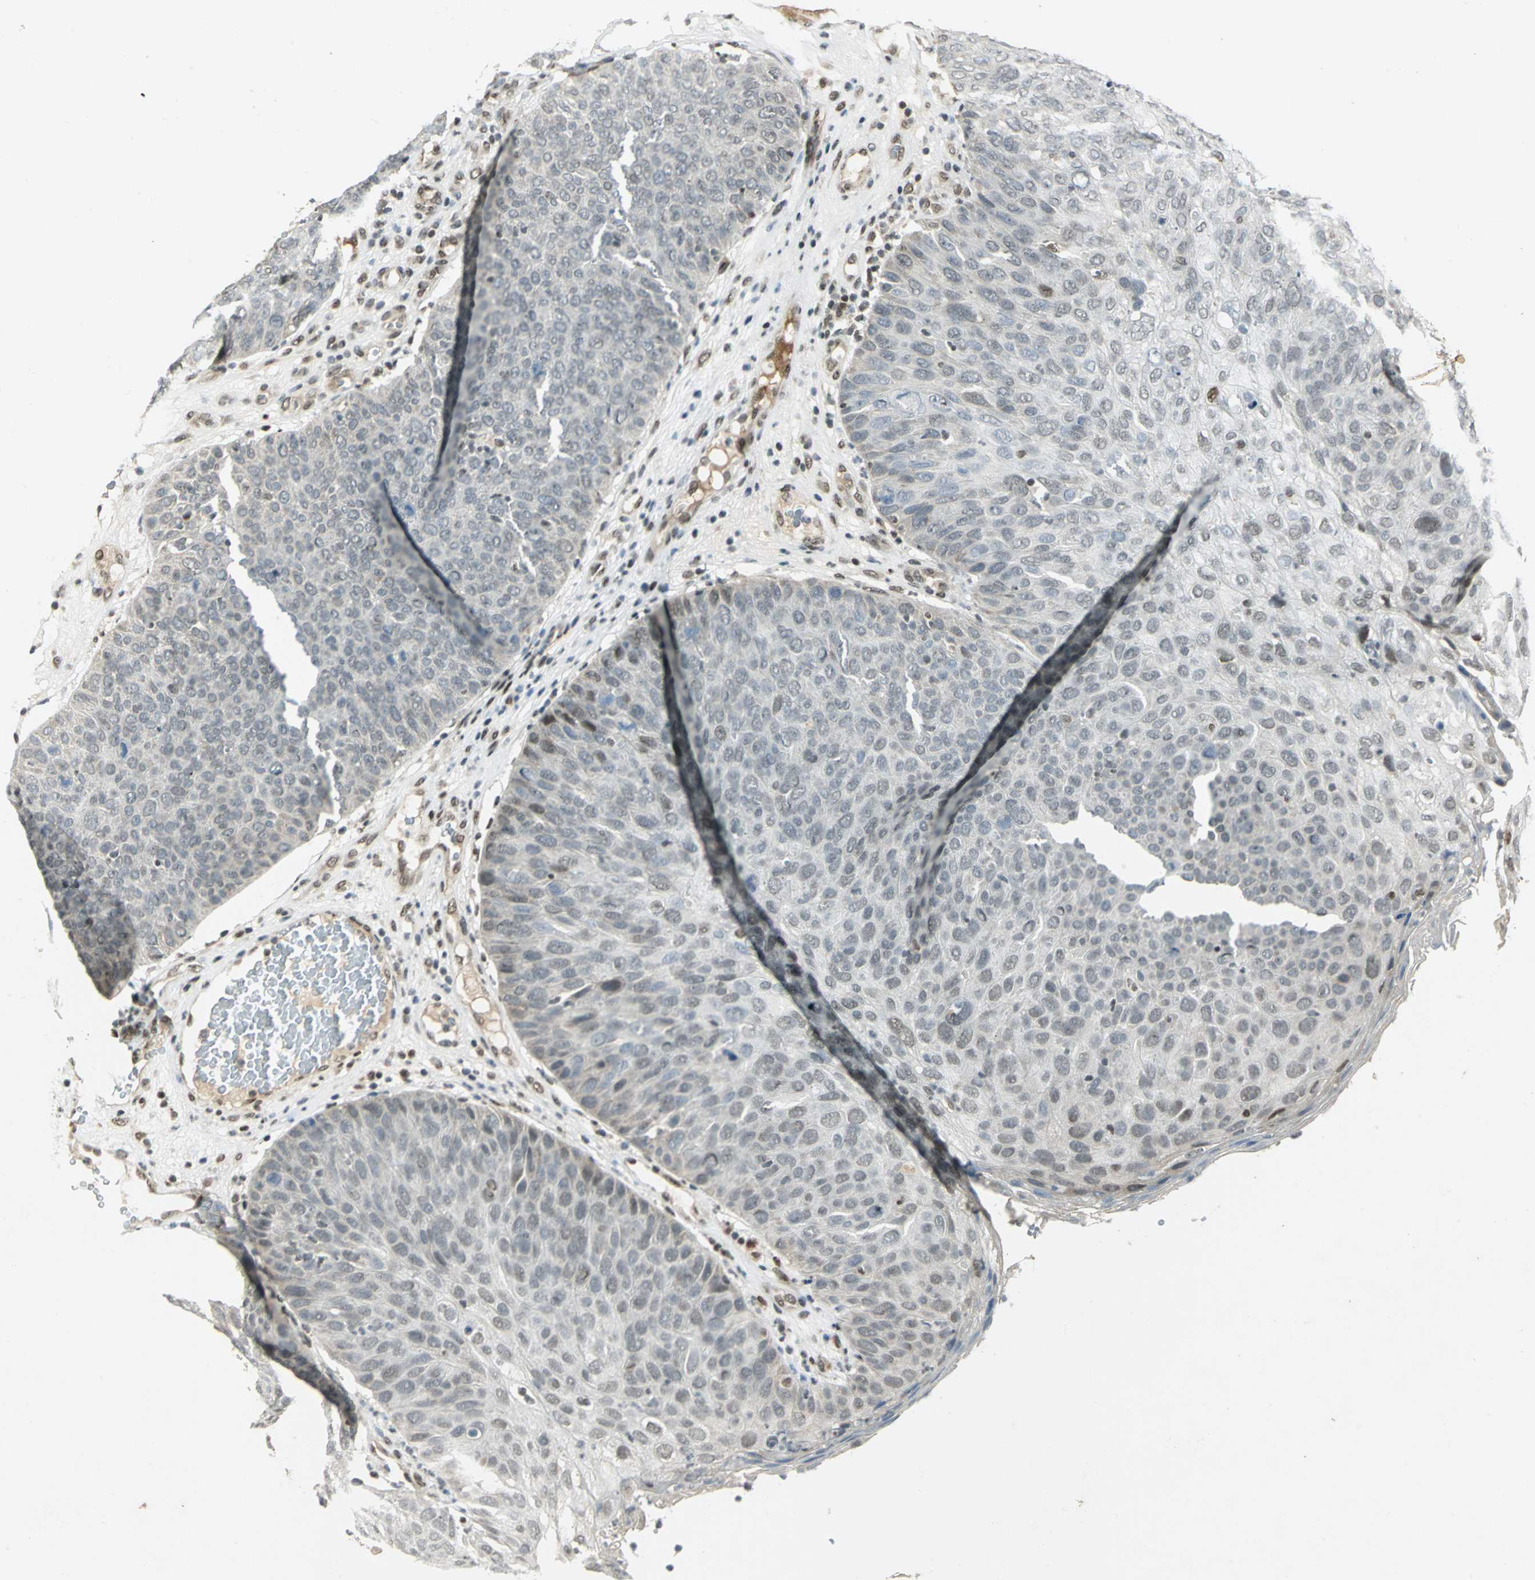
{"staining": {"intensity": "weak", "quantity": "<25%", "location": "nuclear"}, "tissue": "skin cancer", "cell_type": "Tumor cells", "image_type": "cancer", "snomed": [{"axis": "morphology", "description": "Squamous cell carcinoma, NOS"}, {"axis": "topography", "description": "Skin"}], "caption": "DAB (3,3'-diaminobenzidine) immunohistochemical staining of human skin cancer reveals no significant positivity in tumor cells. (DAB IHC with hematoxylin counter stain).", "gene": "RAD17", "patient": {"sex": "male", "age": 87}}